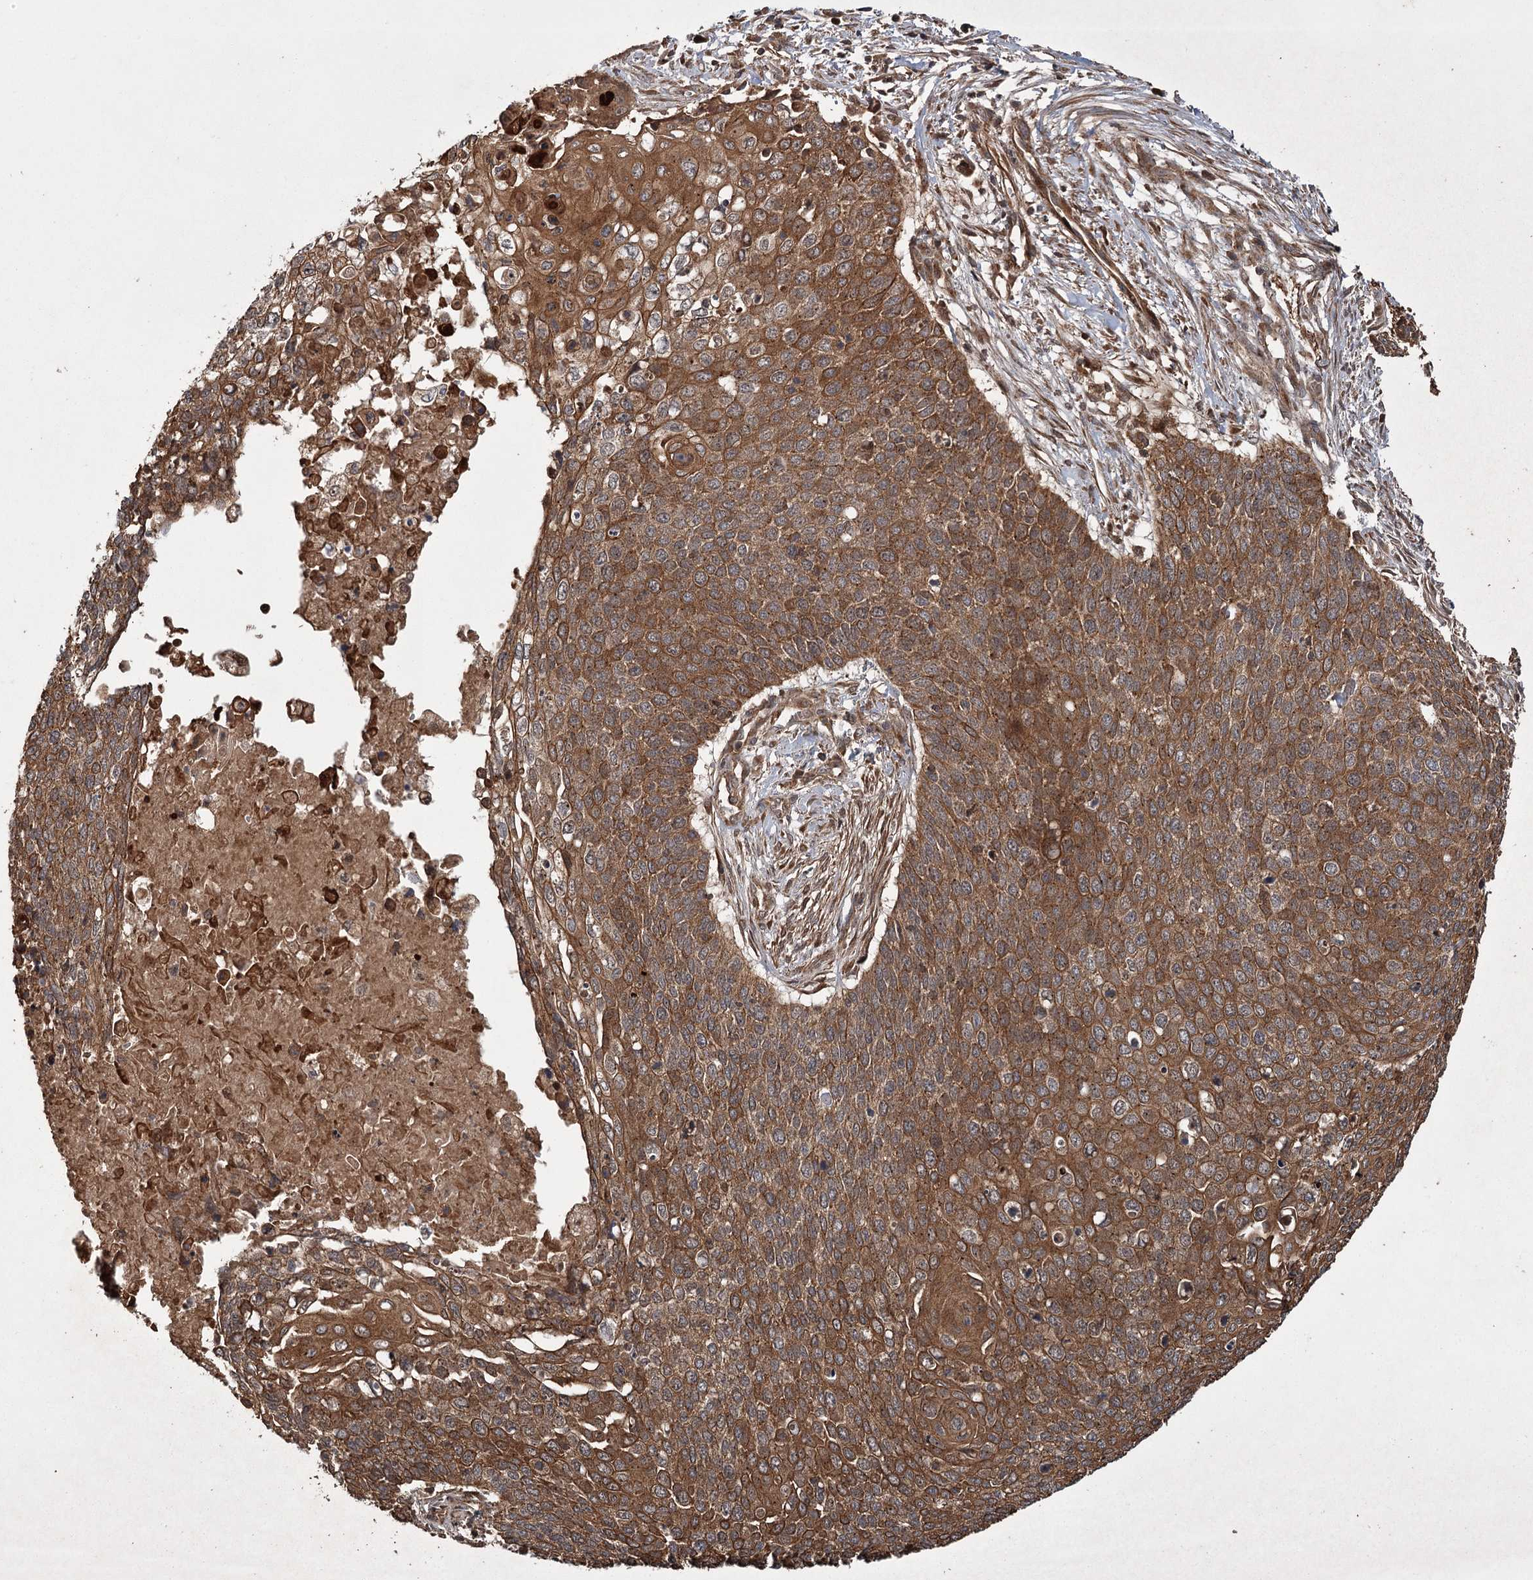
{"staining": {"intensity": "moderate", "quantity": ">75%", "location": "cytoplasmic/membranous"}, "tissue": "cervical cancer", "cell_type": "Tumor cells", "image_type": "cancer", "snomed": [{"axis": "morphology", "description": "Squamous cell carcinoma, NOS"}, {"axis": "topography", "description": "Cervix"}], "caption": "Cervical cancer (squamous cell carcinoma) stained with a brown dye demonstrates moderate cytoplasmic/membranous positive positivity in approximately >75% of tumor cells.", "gene": "RPAP3", "patient": {"sex": "female", "age": 39}}